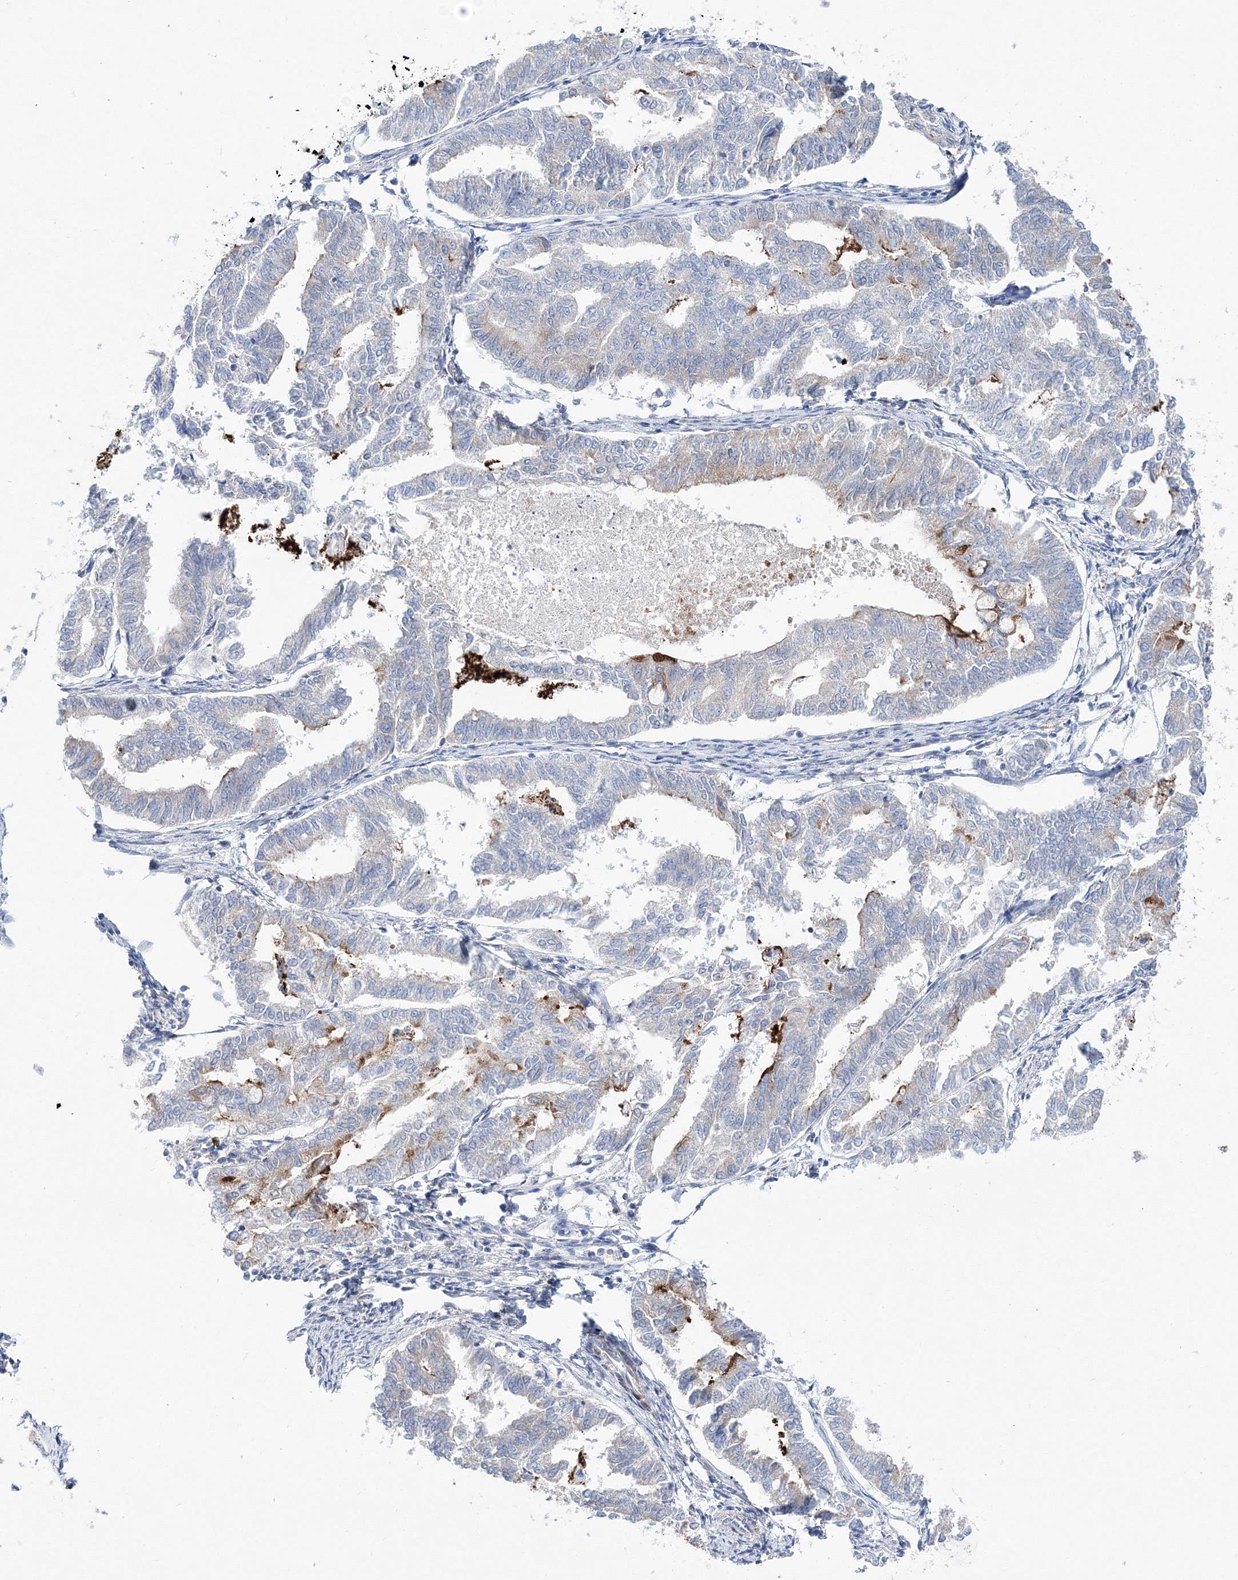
{"staining": {"intensity": "moderate", "quantity": "<25%", "location": "cytoplasmic/membranous"}, "tissue": "endometrial cancer", "cell_type": "Tumor cells", "image_type": "cancer", "snomed": [{"axis": "morphology", "description": "Adenocarcinoma, NOS"}, {"axis": "topography", "description": "Endometrium"}], "caption": "Approximately <25% of tumor cells in adenocarcinoma (endometrial) display moderate cytoplasmic/membranous protein positivity as visualized by brown immunohistochemical staining.", "gene": "ARHGAP32", "patient": {"sex": "female", "age": 79}}